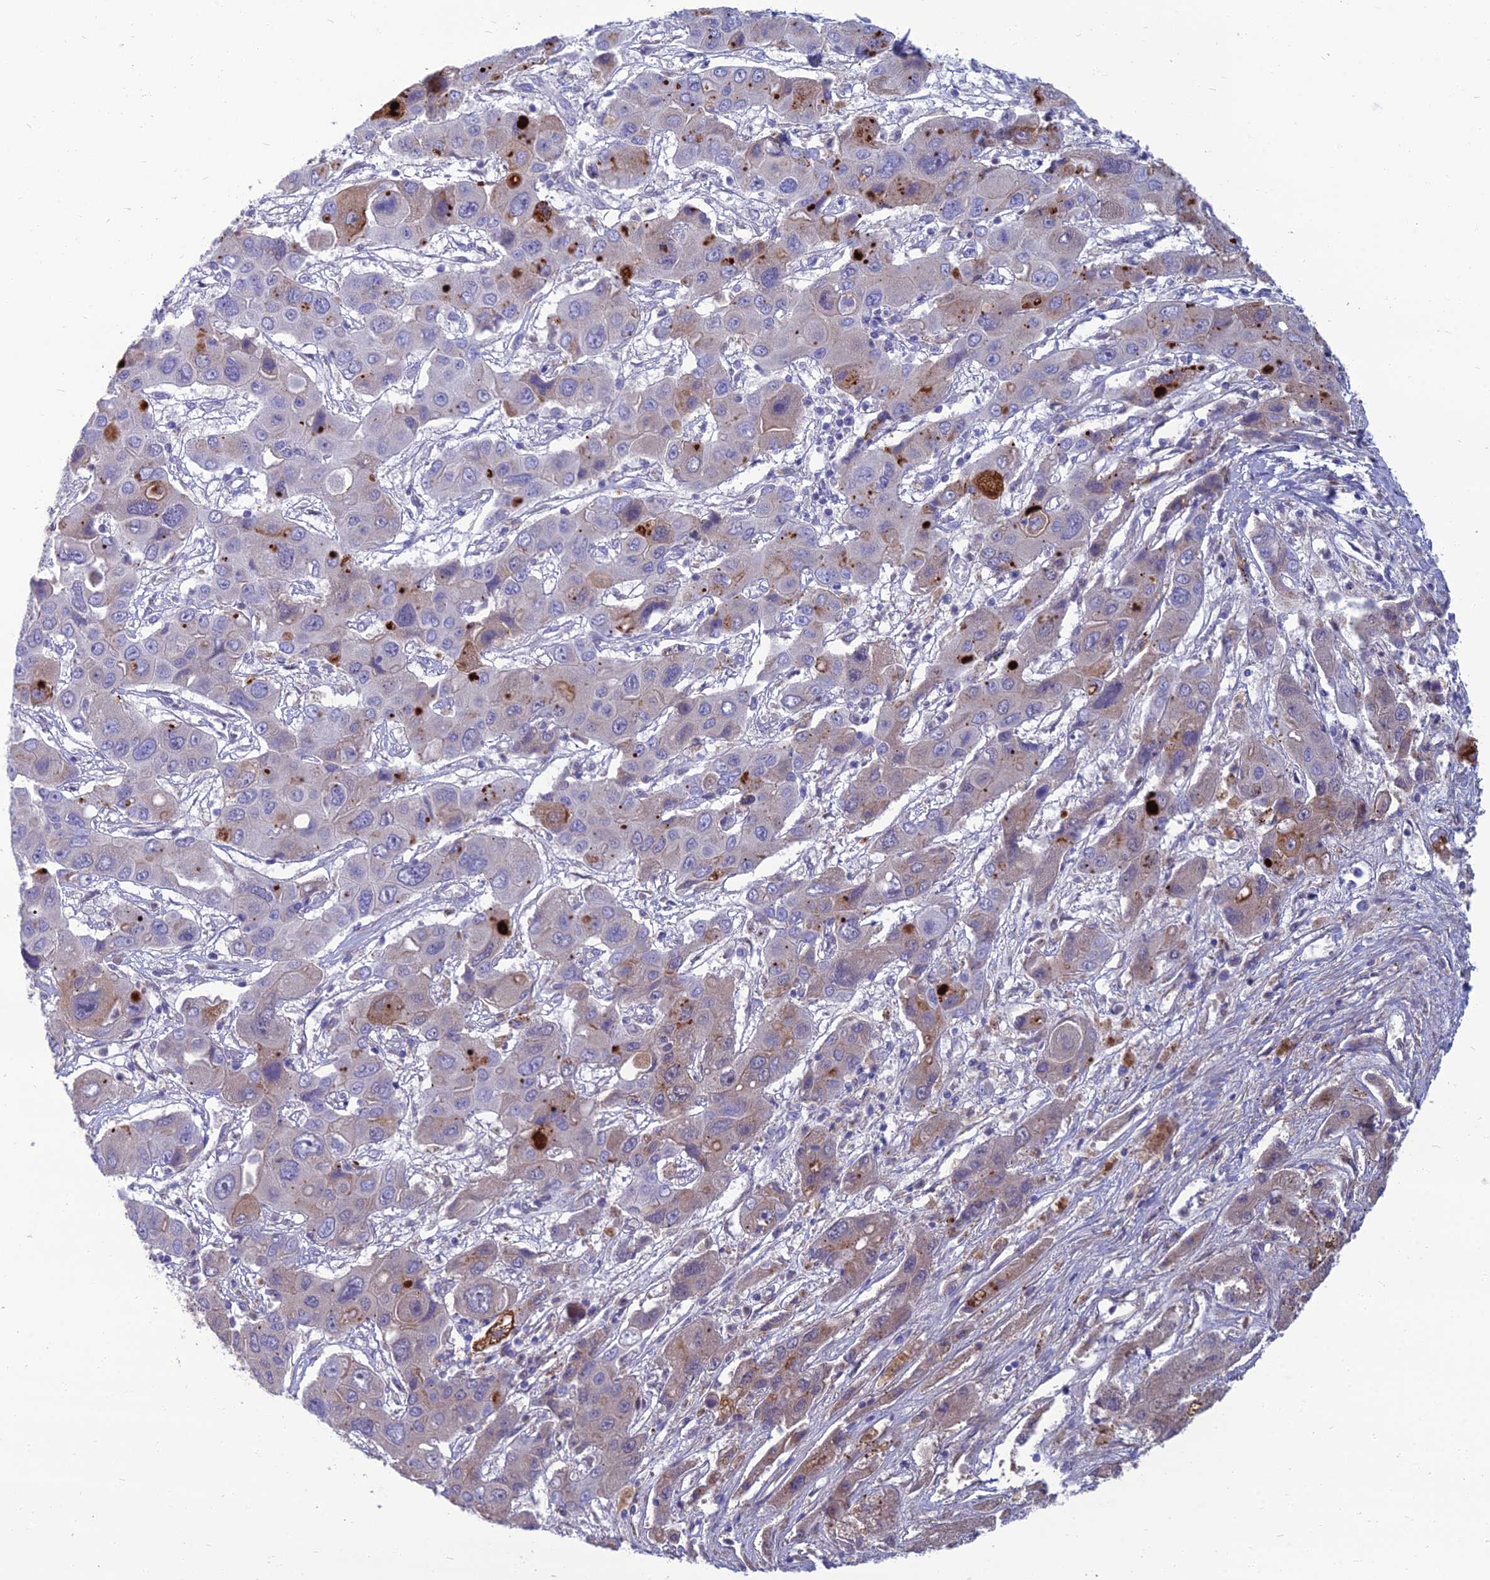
{"staining": {"intensity": "negative", "quantity": "none", "location": "none"}, "tissue": "liver cancer", "cell_type": "Tumor cells", "image_type": "cancer", "snomed": [{"axis": "morphology", "description": "Cholangiocarcinoma"}, {"axis": "topography", "description": "Liver"}], "caption": "High power microscopy image of an immunohistochemistry (IHC) image of liver cholangiocarcinoma, revealing no significant expression in tumor cells.", "gene": "SPTLC3", "patient": {"sex": "male", "age": 67}}